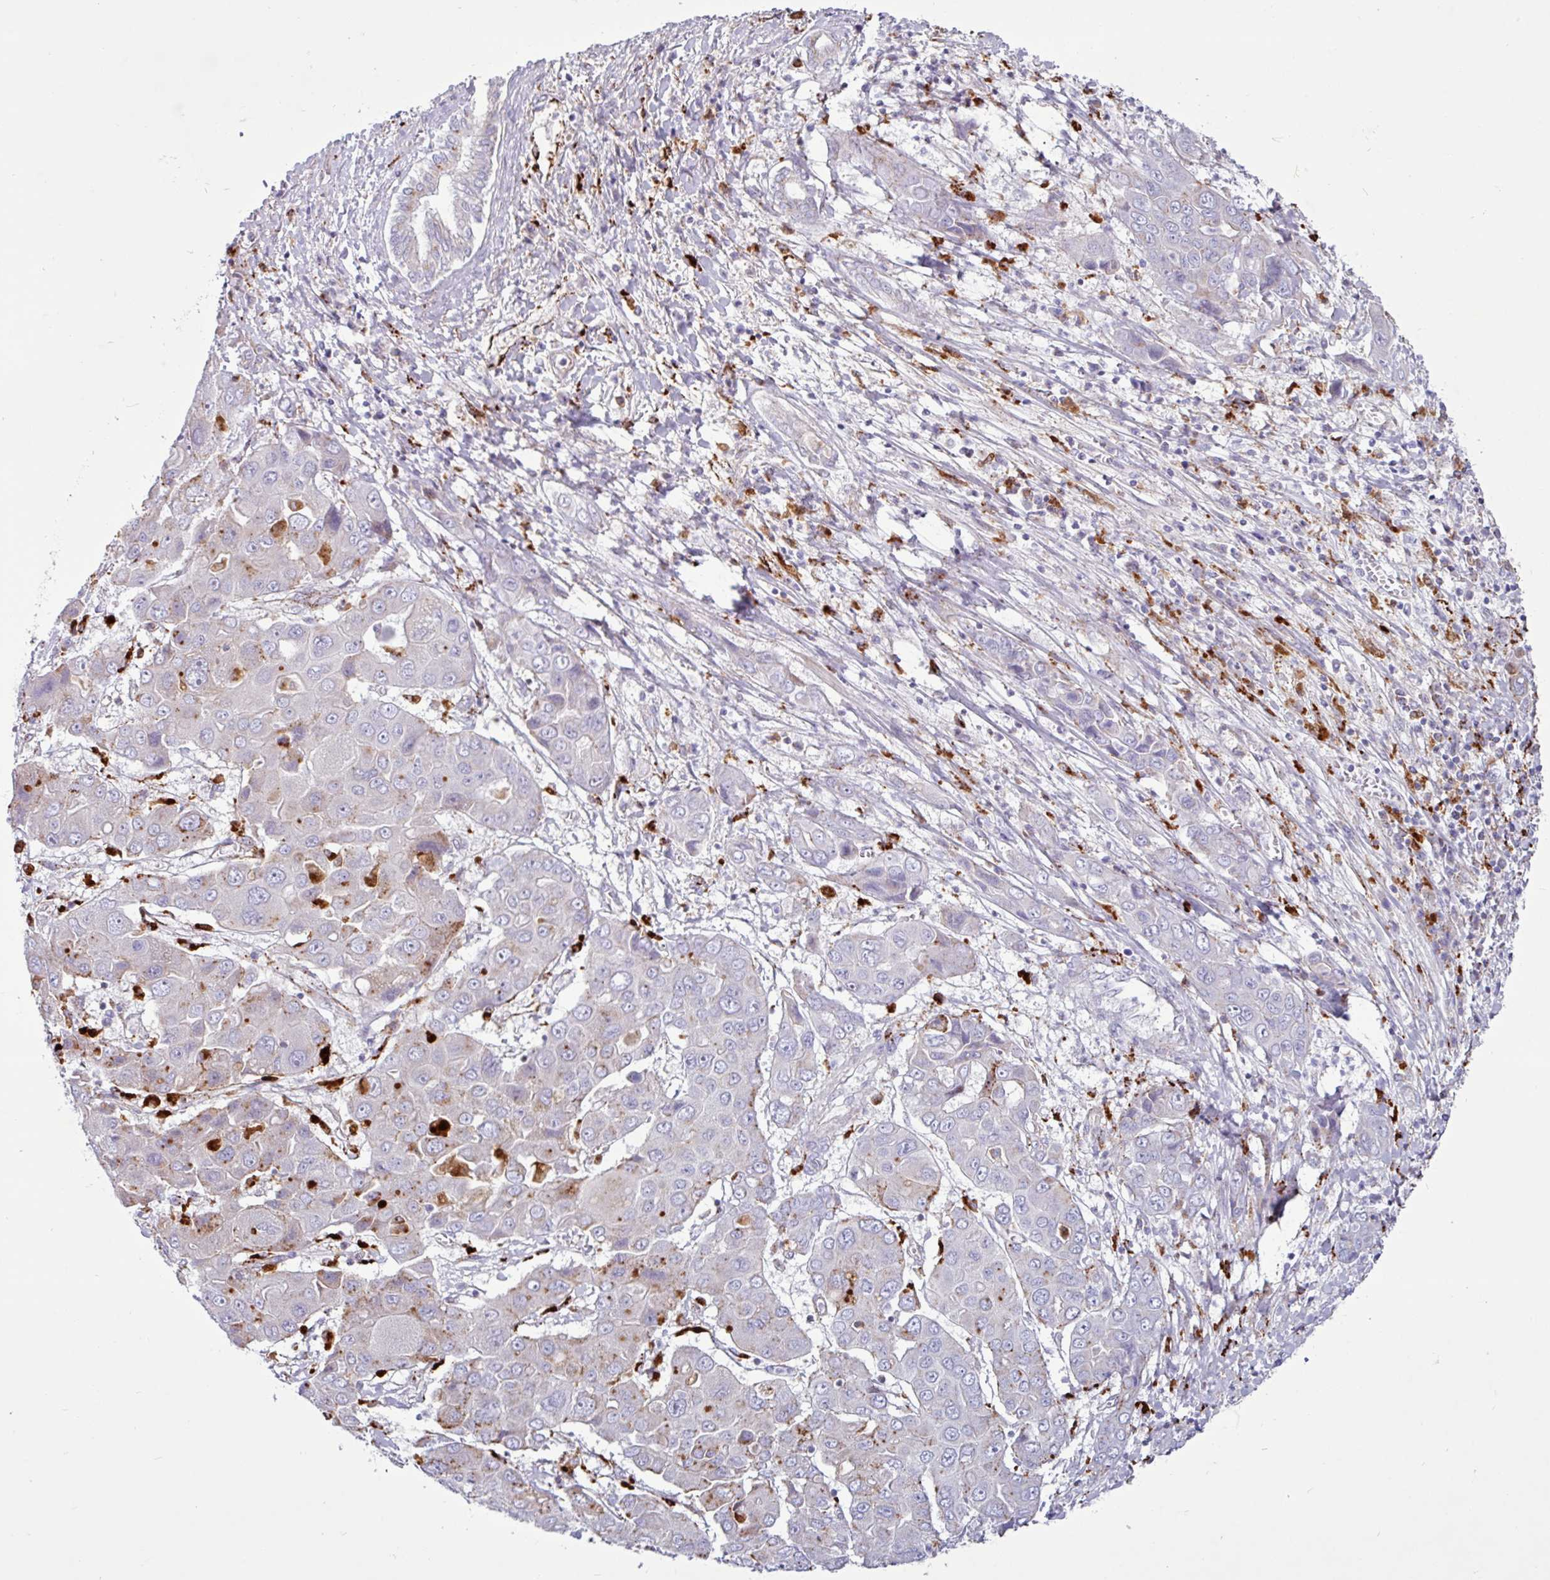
{"staining": {"intensity": "moderate", "quantity": "25%-75%", "location": "cytoplasmic/membranous"}, "tissue": "liver cancer", "cell_type": "Tumor cells", "image_type": "cancer", "snomed": [{"axis": "morphology", "description": "Cholangiocarcinoma"}, {"axis": "topography", "description": "Liver"}], "caption": "Immunohistochemical staining of human cholangiocarcinoma (liver) reveals medium levels of moderate cytoplasmic/membranous protein staining in approximately 25%-75% of tumor cells.", "gene": "AMIGO2", "patient": {"sex": "male", "age": 67}}